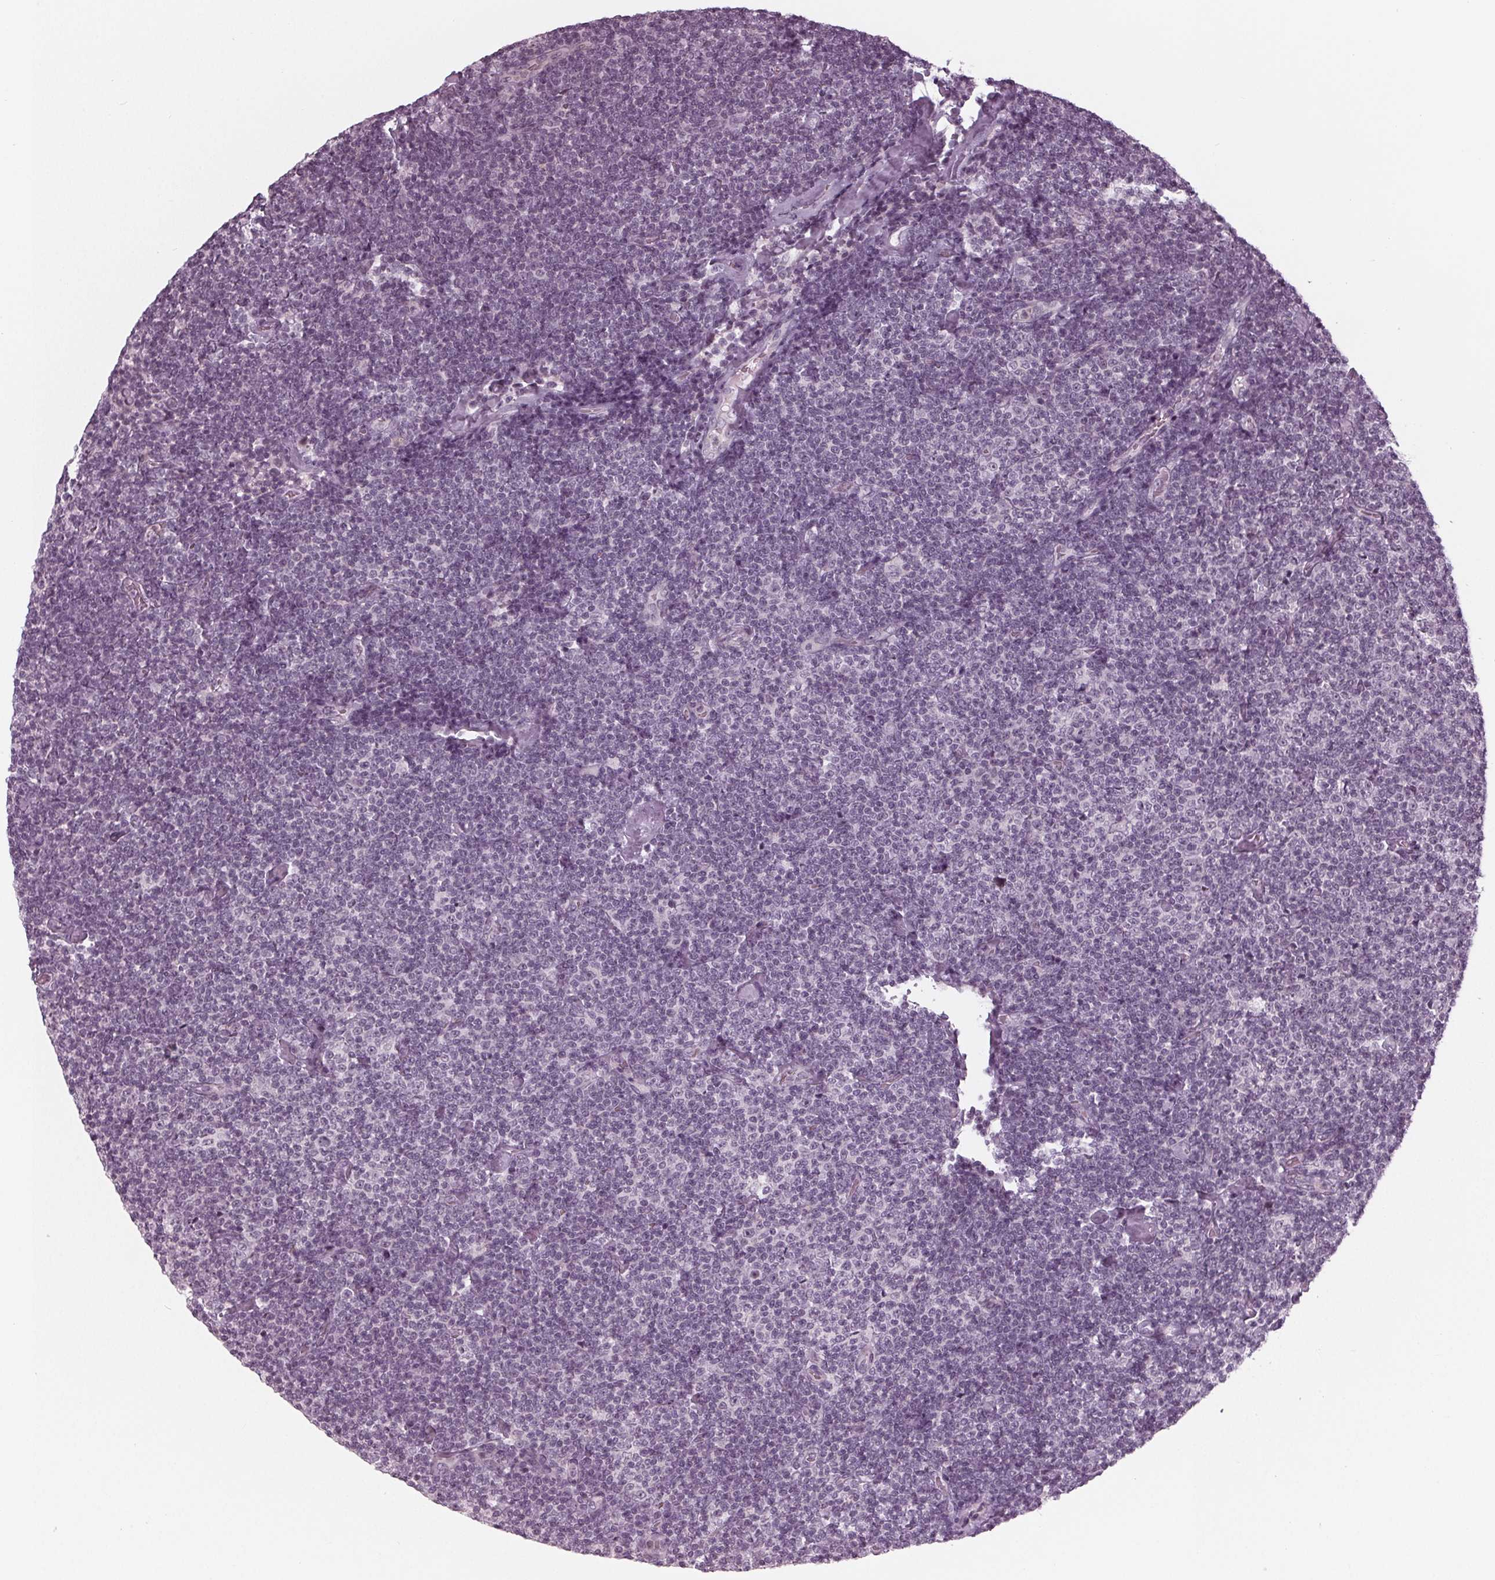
{"staining": {"intensity": "negative", "quantity": "none", "location": "none"}, "tissue": "lymphoma", "cell_type": "Tumor cells", "image_type": "cancer", "snomed": [{"axis": "morphology", "description": "Malignant lymphoma, non-Hodgkin's type, Low grade"}, {"axis": "topography", "description": "Lymph node"}], "caption": "Tumor cells show no significant expression in lymphoma.", "gene": "ADPRHL1", "patient": {"sex": "male", "age": 81}}